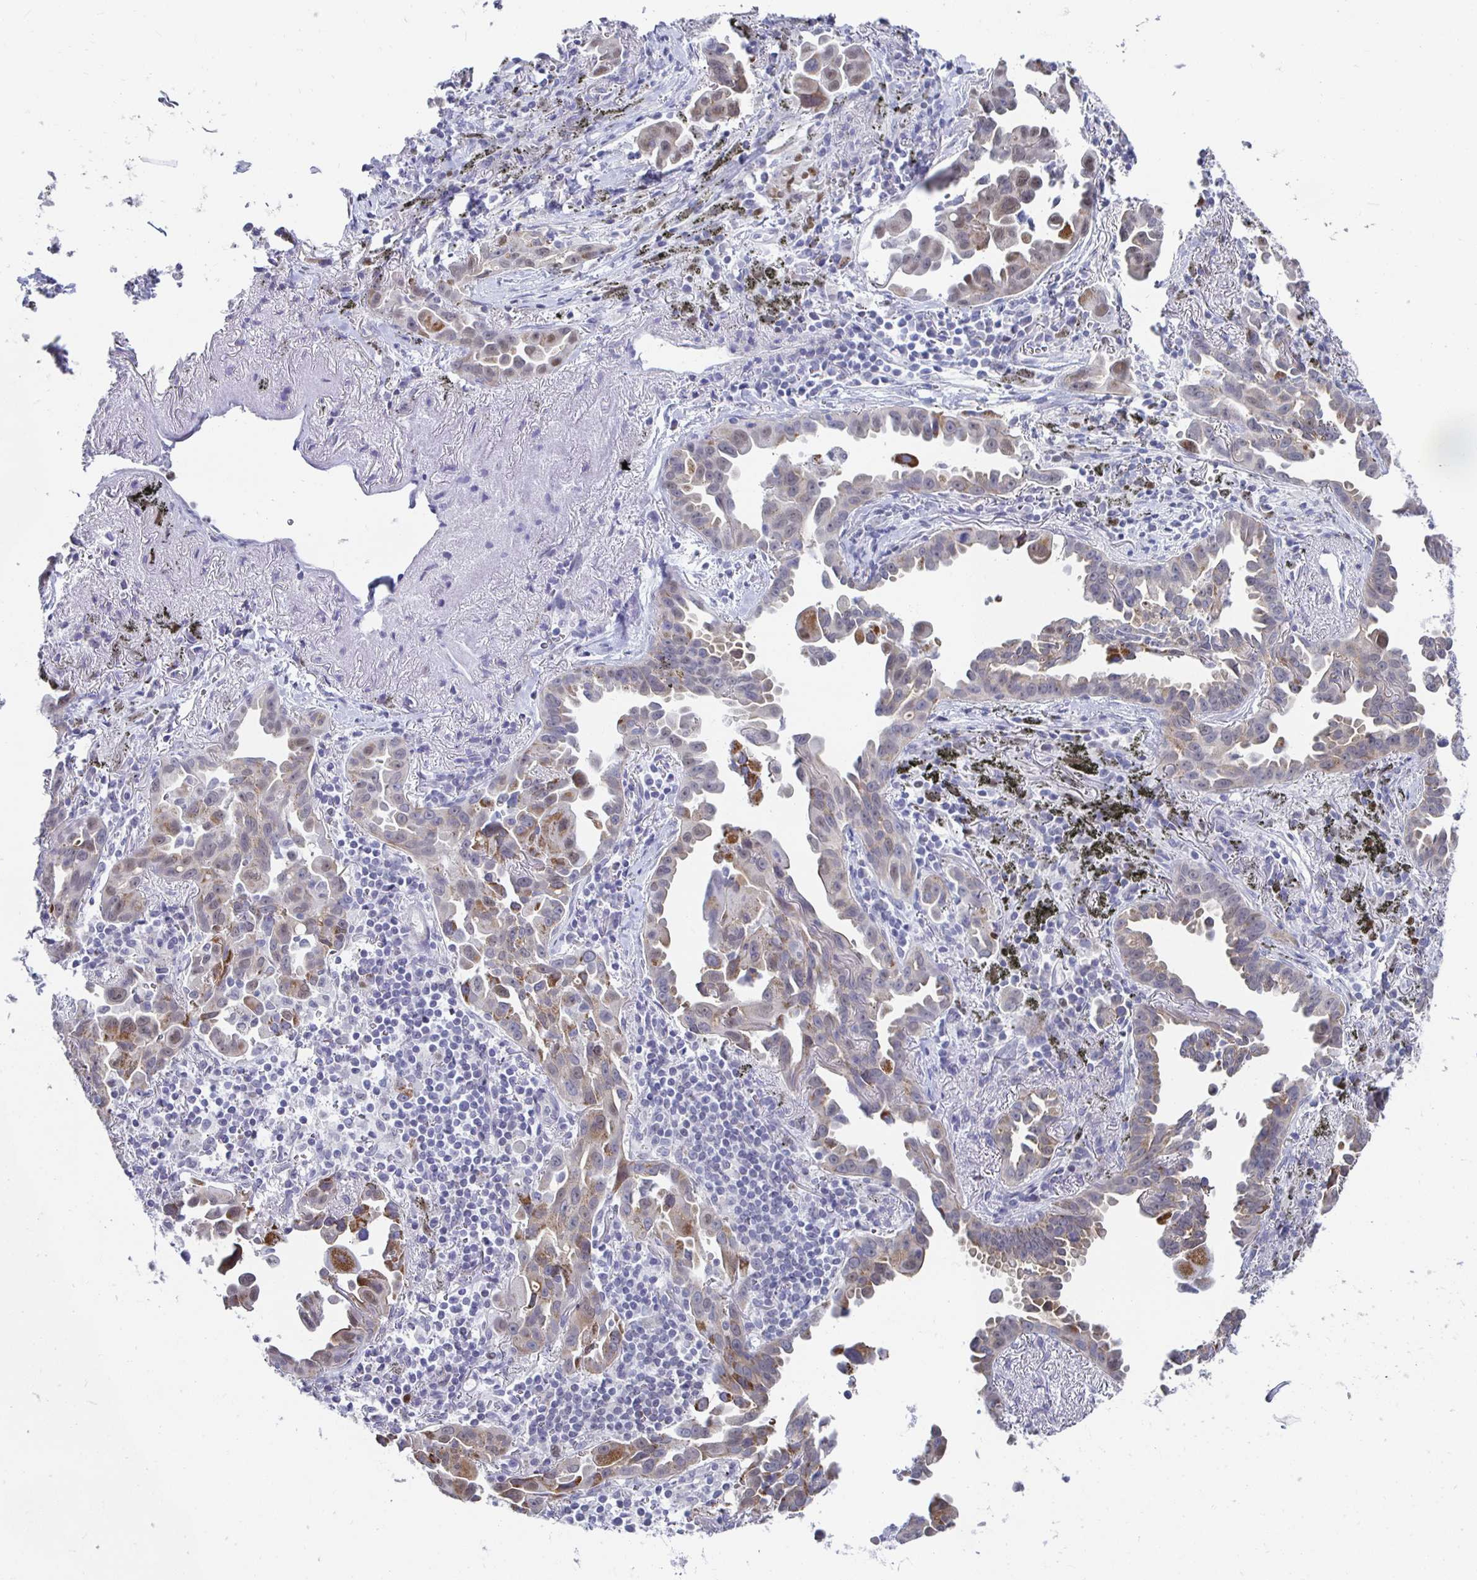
{"staining": {"intensity": "moderate", "quantity": "25%-75%", "location": "cytoplasmic/membranous"}, "tissue": "lung cancer", "cell_type": "Tumor cells", "image_type": "cancer", "snomed": [{"axis": "morphology", "description": "Adenocarcinoma, NOS"}, {"axis": "topography", "description": "Lung"}], "caption": "Lung cancer stained for a protein (brown) exhibits moderate cytoplasmic/membranous positive staining in about 25%-75% of tumor cells.", "gene": "NOCT", "patient": {"sex": "male", "age": 68}}